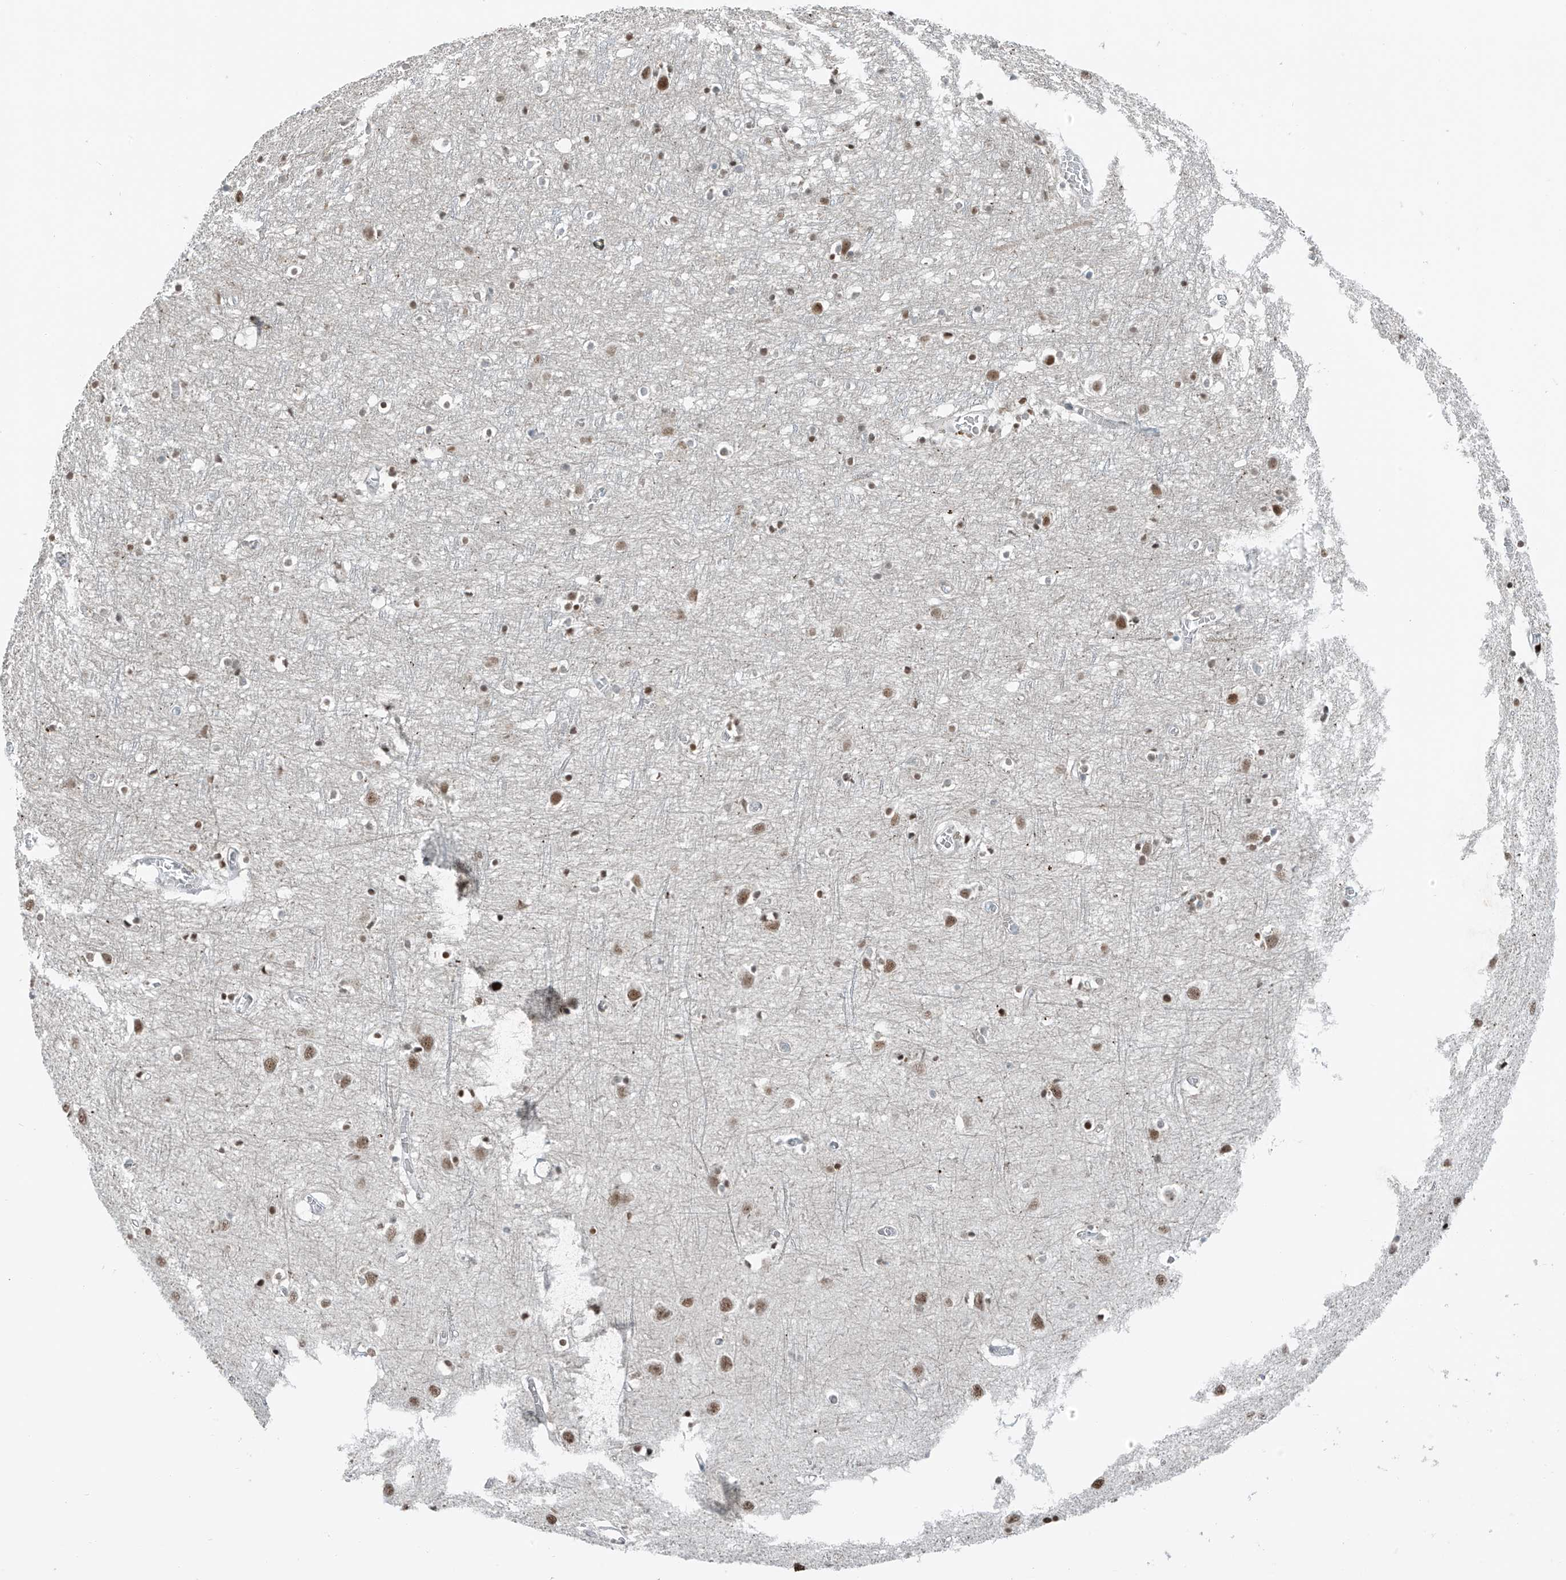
{"staining": {"intensity": "negative", "quantity": "none", "location": "none"}, "tissue": "cerebral cortex", "cell_type": "Endothelial cells", "image_type": "normal", "snomed": [{"axis": "morphology", "description": "Normal tissue, NOS"}, {"axis": "topography", "description": "Cerebral cortex"}], "caption": "DAB (3,3'-diaminobenzidine) immunohistochemical staining of unremarkable cerebral cortex demonstrates no significant expression in endothelial cells. Nuclei are stained in blue.", "gene": "WRNIP1", "patient": {"sex": "female", "age": 64}}